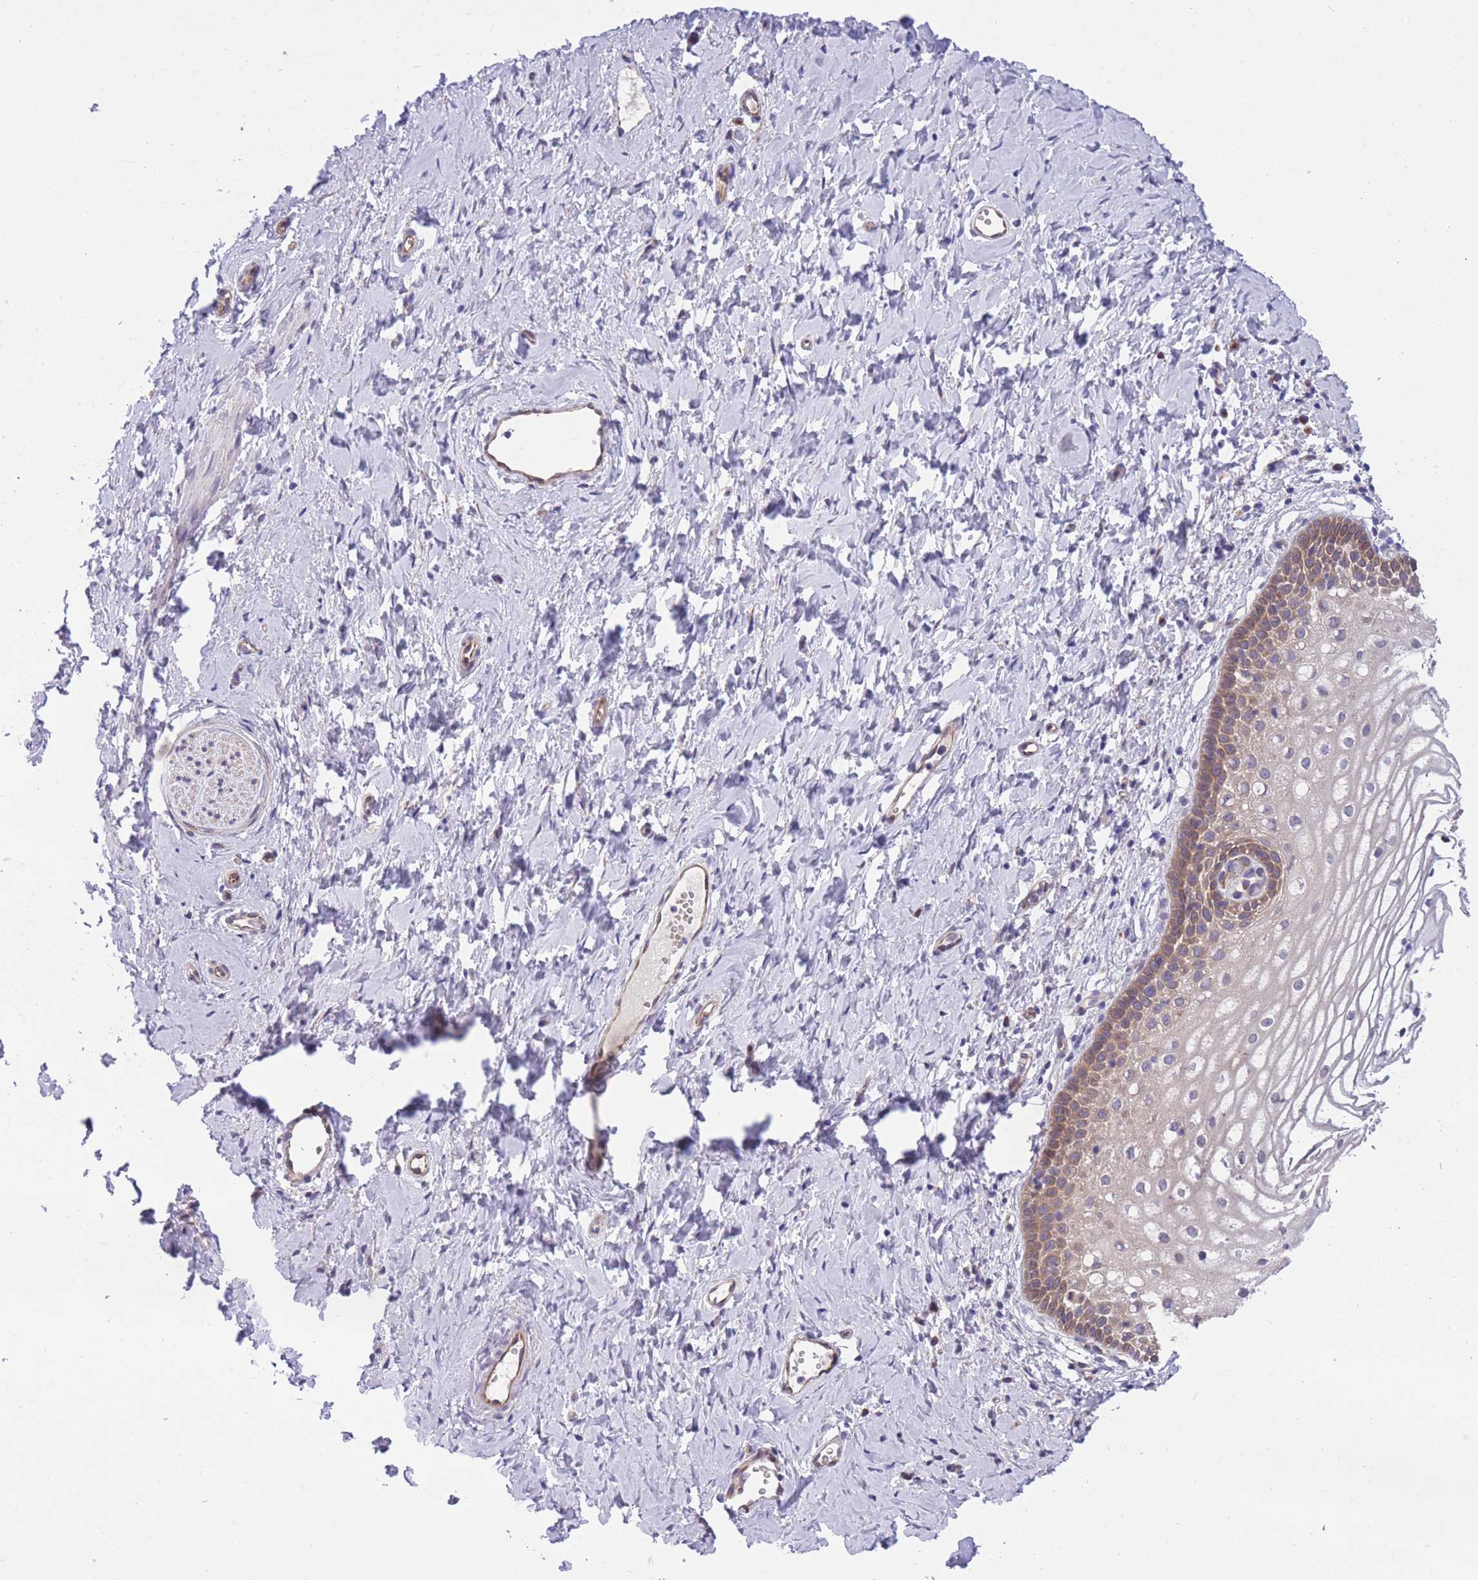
{"staining": {"intensity": "moderate", "quantity": "<25%", "location": "cytoplasmic/membranous"}, "tissue": "vagina", "cell_type": "Squamous epithelial cells", "image_type": "normal", "snomed": [{"axis": "morphology", "description": "Normal tissue, NOS"}, {"axis": "topography", "description": "Vagina"}], "caption": "Protein expression by immunohistochemistry (IHC) exhibits moderate cytoplasmic/membranous expression in approximately <25% of squamous epithelial cells in benign vagina. Using DAB (brown) and hematoxylin (blue) stains, captured at high magnification using brightfield microscopy.", "gene": "WWOX", "patient": {"sex": "female", "age": 56}}